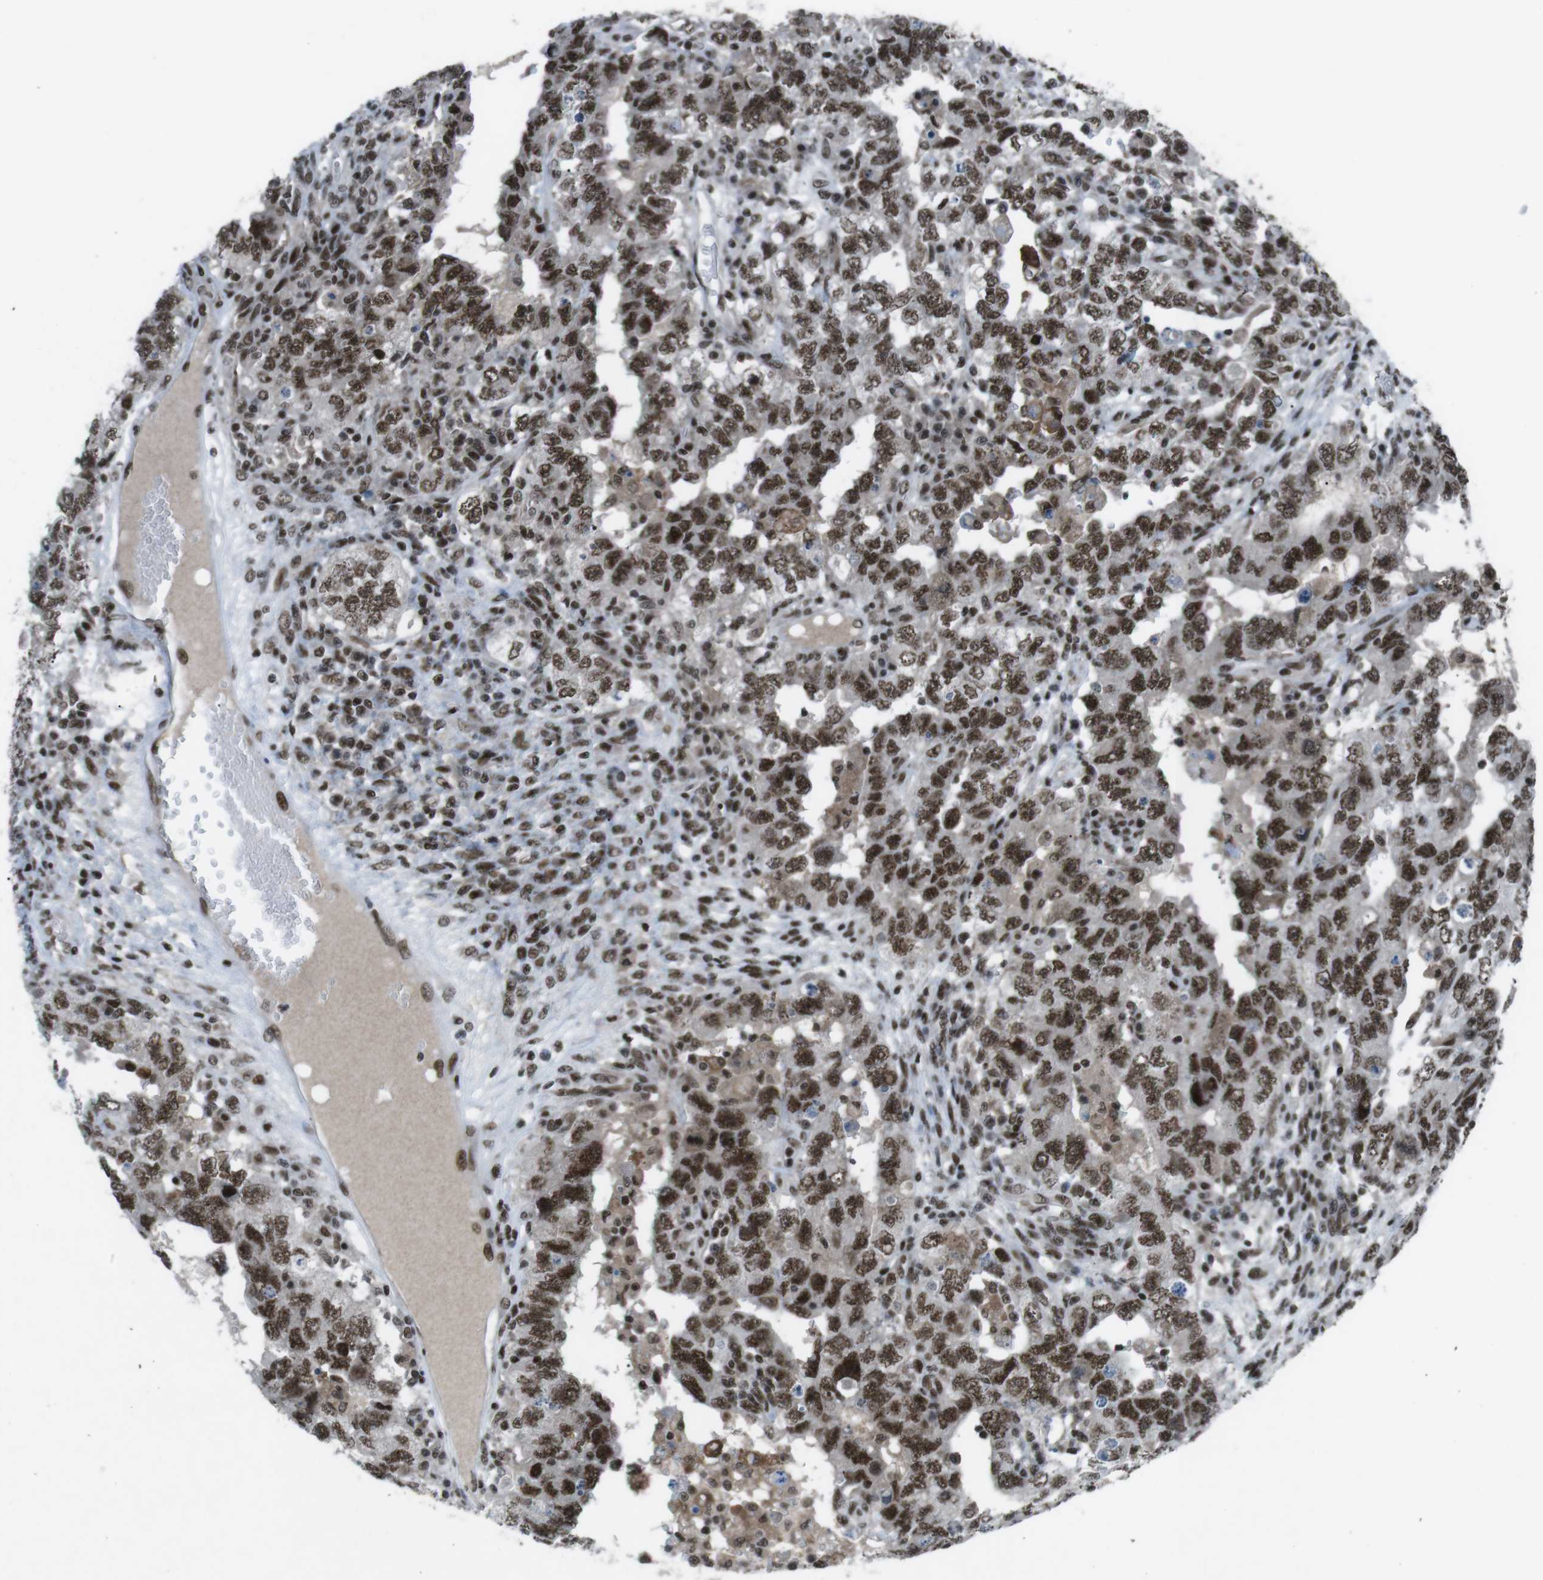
{"staining": {"intensity": "strong", "quantity": ">75%", "location": "nuclear"}, "tissue": "testis cancer", "cell_type": "Tumor cells", "image_type": "cancer", "snomed": [{"axis": "morphology", "description": "Carcinoma, Embryonal, NOS"}, {"axis": "topography", "description": "Testis"}], "caption": "An IHC photomicrograph of neoplastic tissue is shown. Protein staining in brown labels strong nuclear positivity in testis cancer within tumor cells.", "gene": "TAF1", "patient": {"sex": "male", "age": 26}}